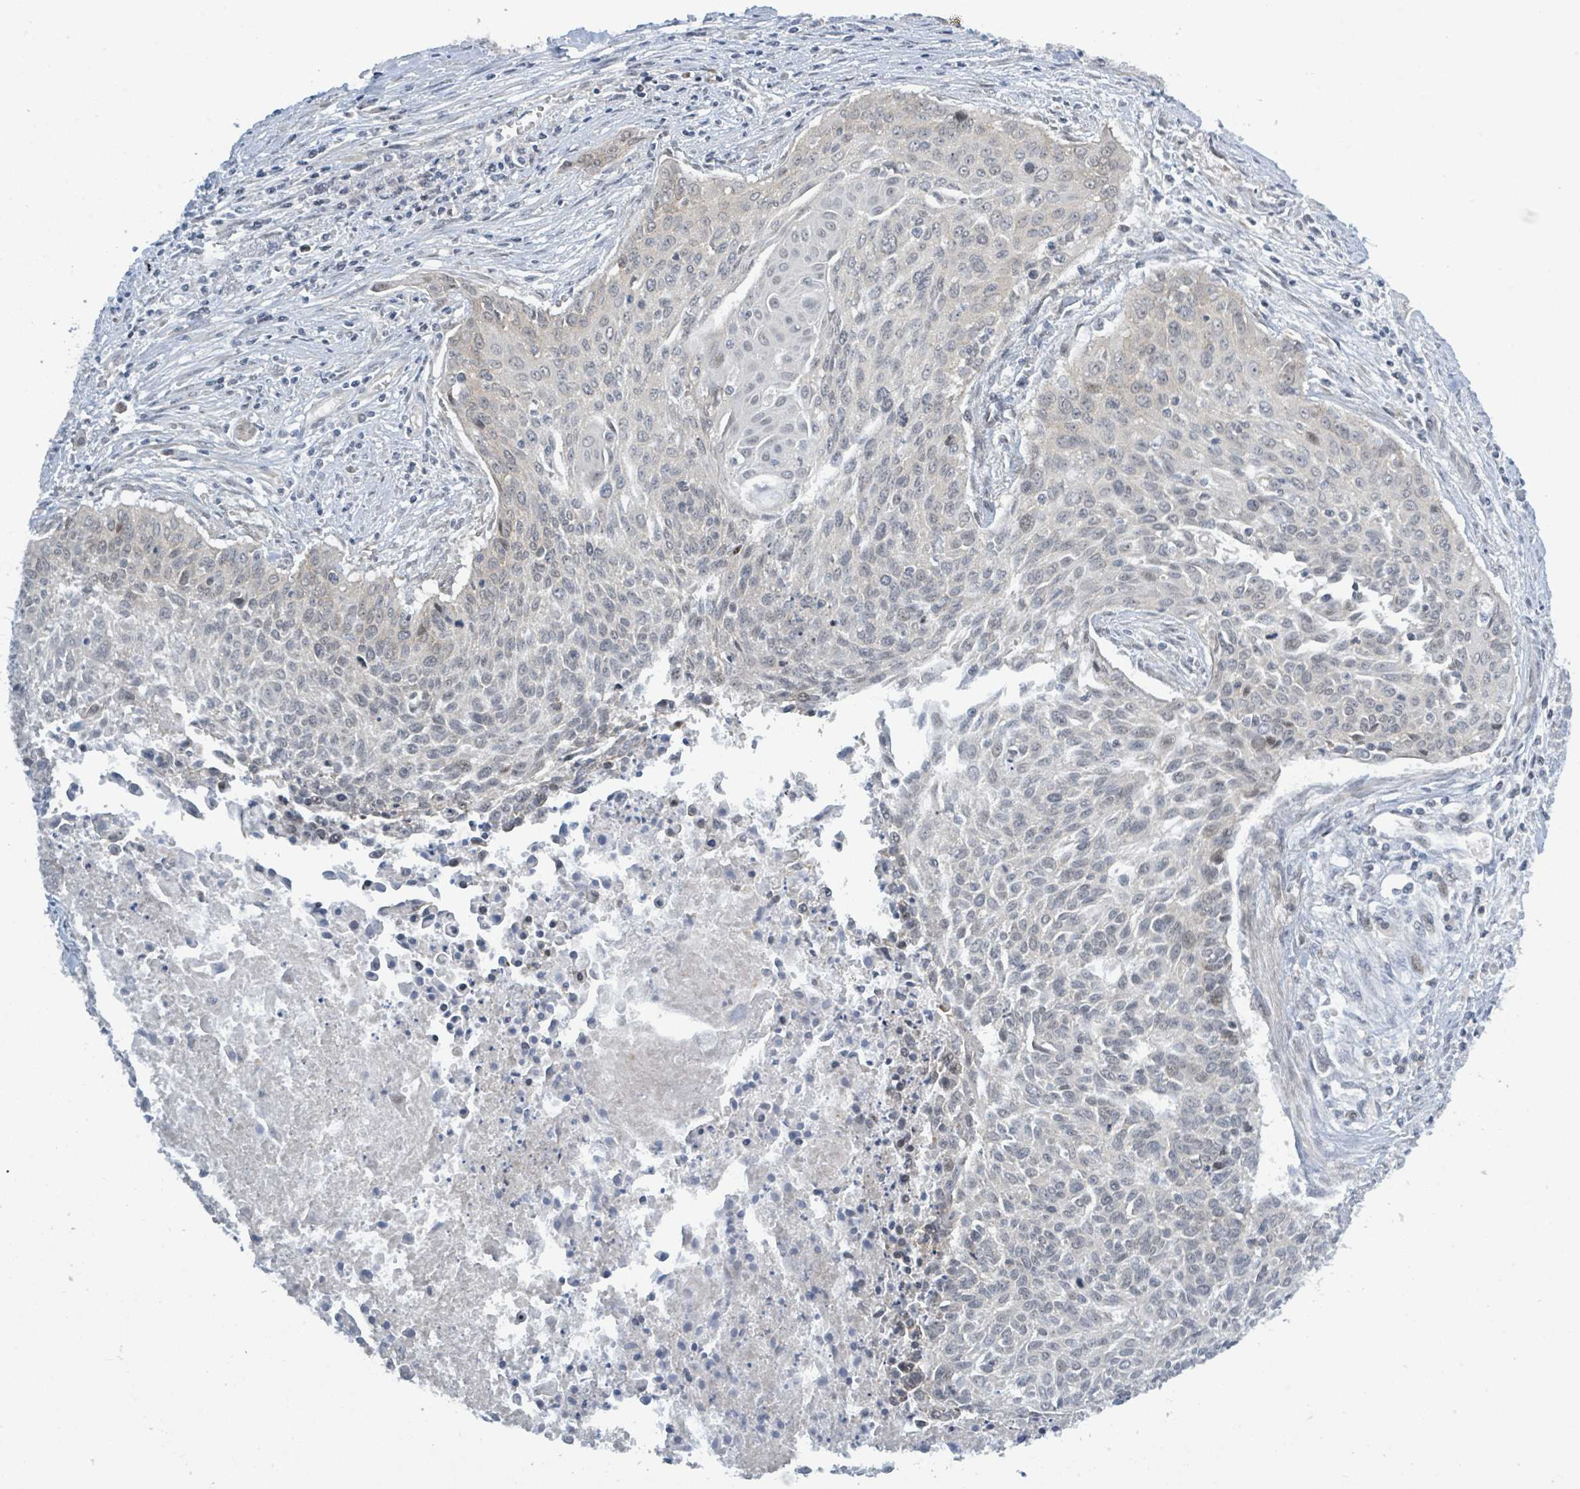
{"staining": {"intensity": "negative", "quantity": "none", "location": "none"}, "tissue": "cervical cancer", "cell_type": "Tumor cells", "image_type": "cancer", "snomed": [{"axis": "morphology", "description": "Squamous cell carcinoma, NOS"}, {"axis": "topography", "description": "Cervix"}], "caption": "Tumor cells show no significant protein staining in cervical cancer. (Stains: DAB (3,3'-diaminobenzidine) immunohistochemistry (IHC) with hematoxylin counter stain, Microscopy: brightfield microscopy at high magnification).", "gene": "RPL32", "patient": {"sex": "female", "age": 55}}